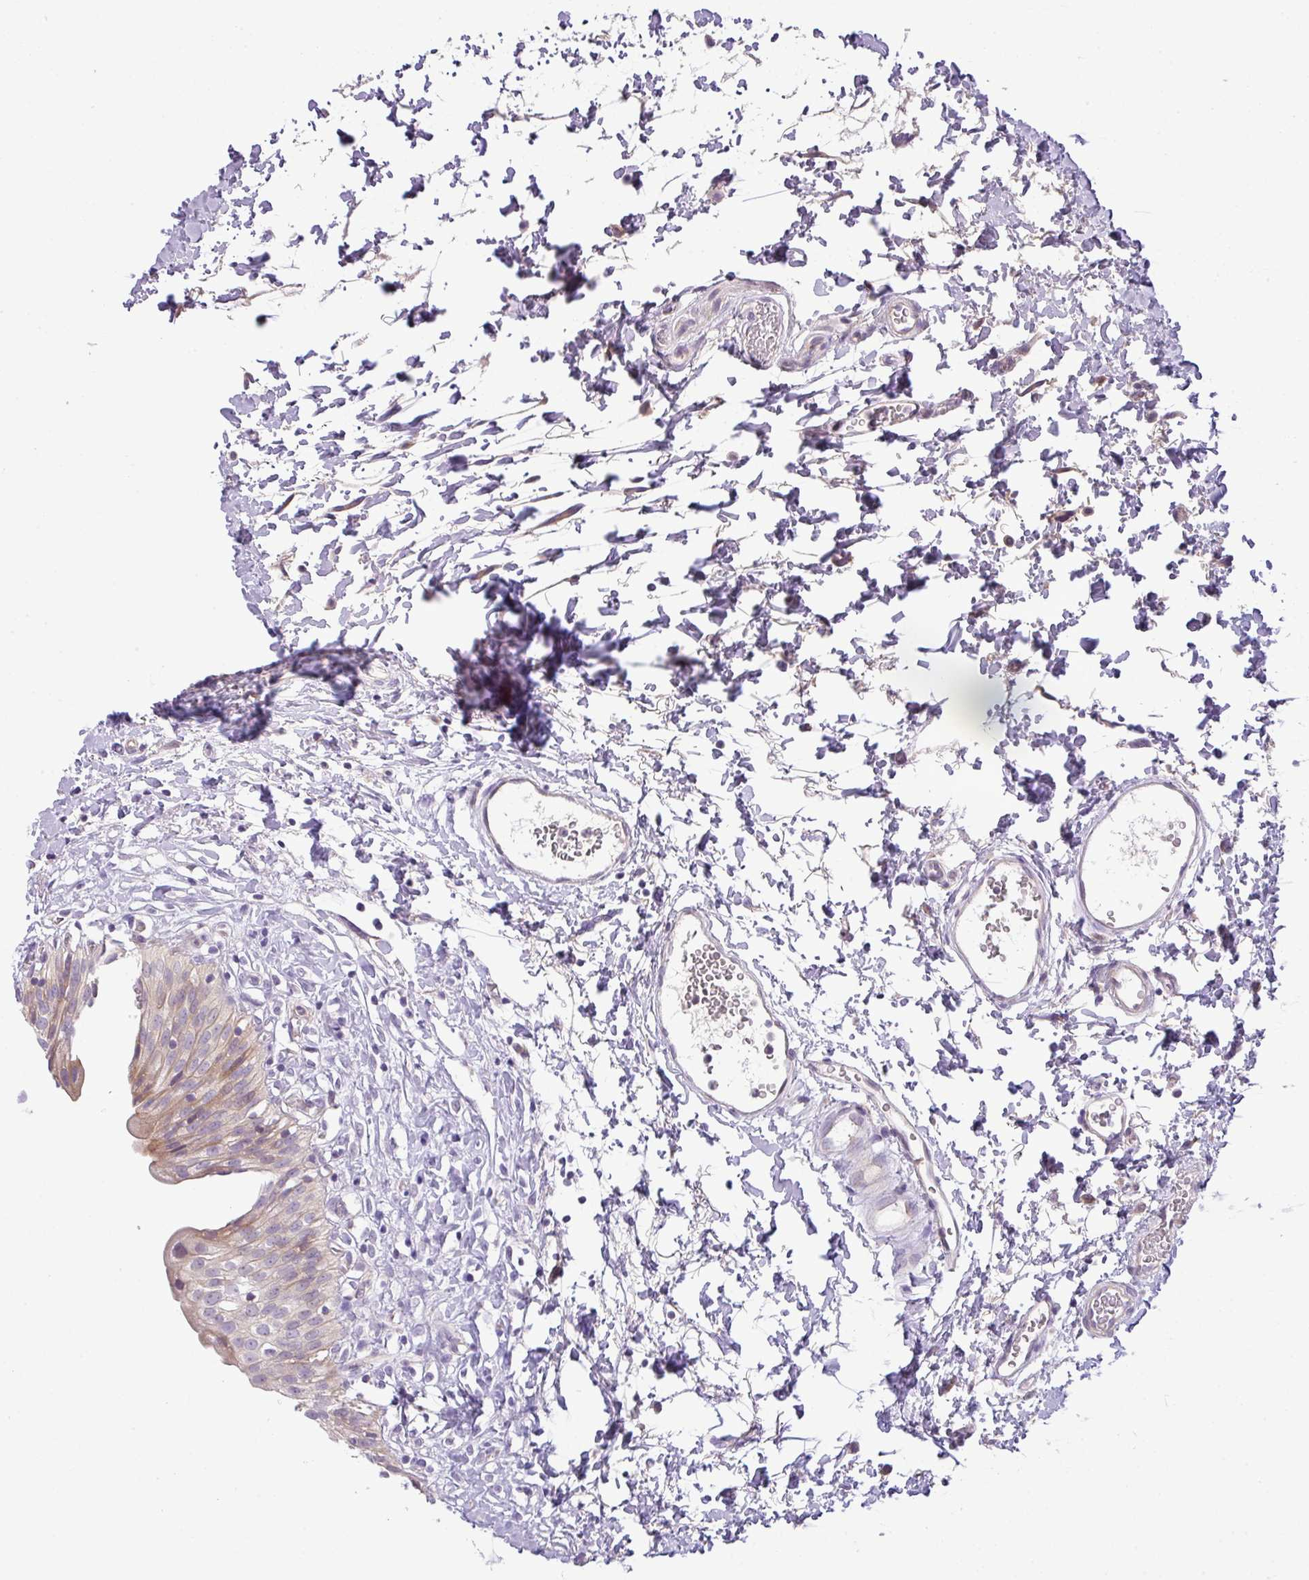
{"staining": {"intensity": "weak", "quantity": "<25%", "location": "cytoplasmic/membranous"}, "tissue": "urinary bladder", "cell_type": "Urothelial cells", "image_type": "normal", "snomed": [{"axis": "morphology", "description": "Normal tissue, NOS"}, {"axis": "topography", "description": "Urinary bladder"}], "caption": "Immunohistochemistry (IHC) micrograph of benign human urinary bladder stained for a protein (brown), which shows no positivity in urothelial cells.", "gene": "PIK3R5", "patient": {"sex": "male", "age": 51}}